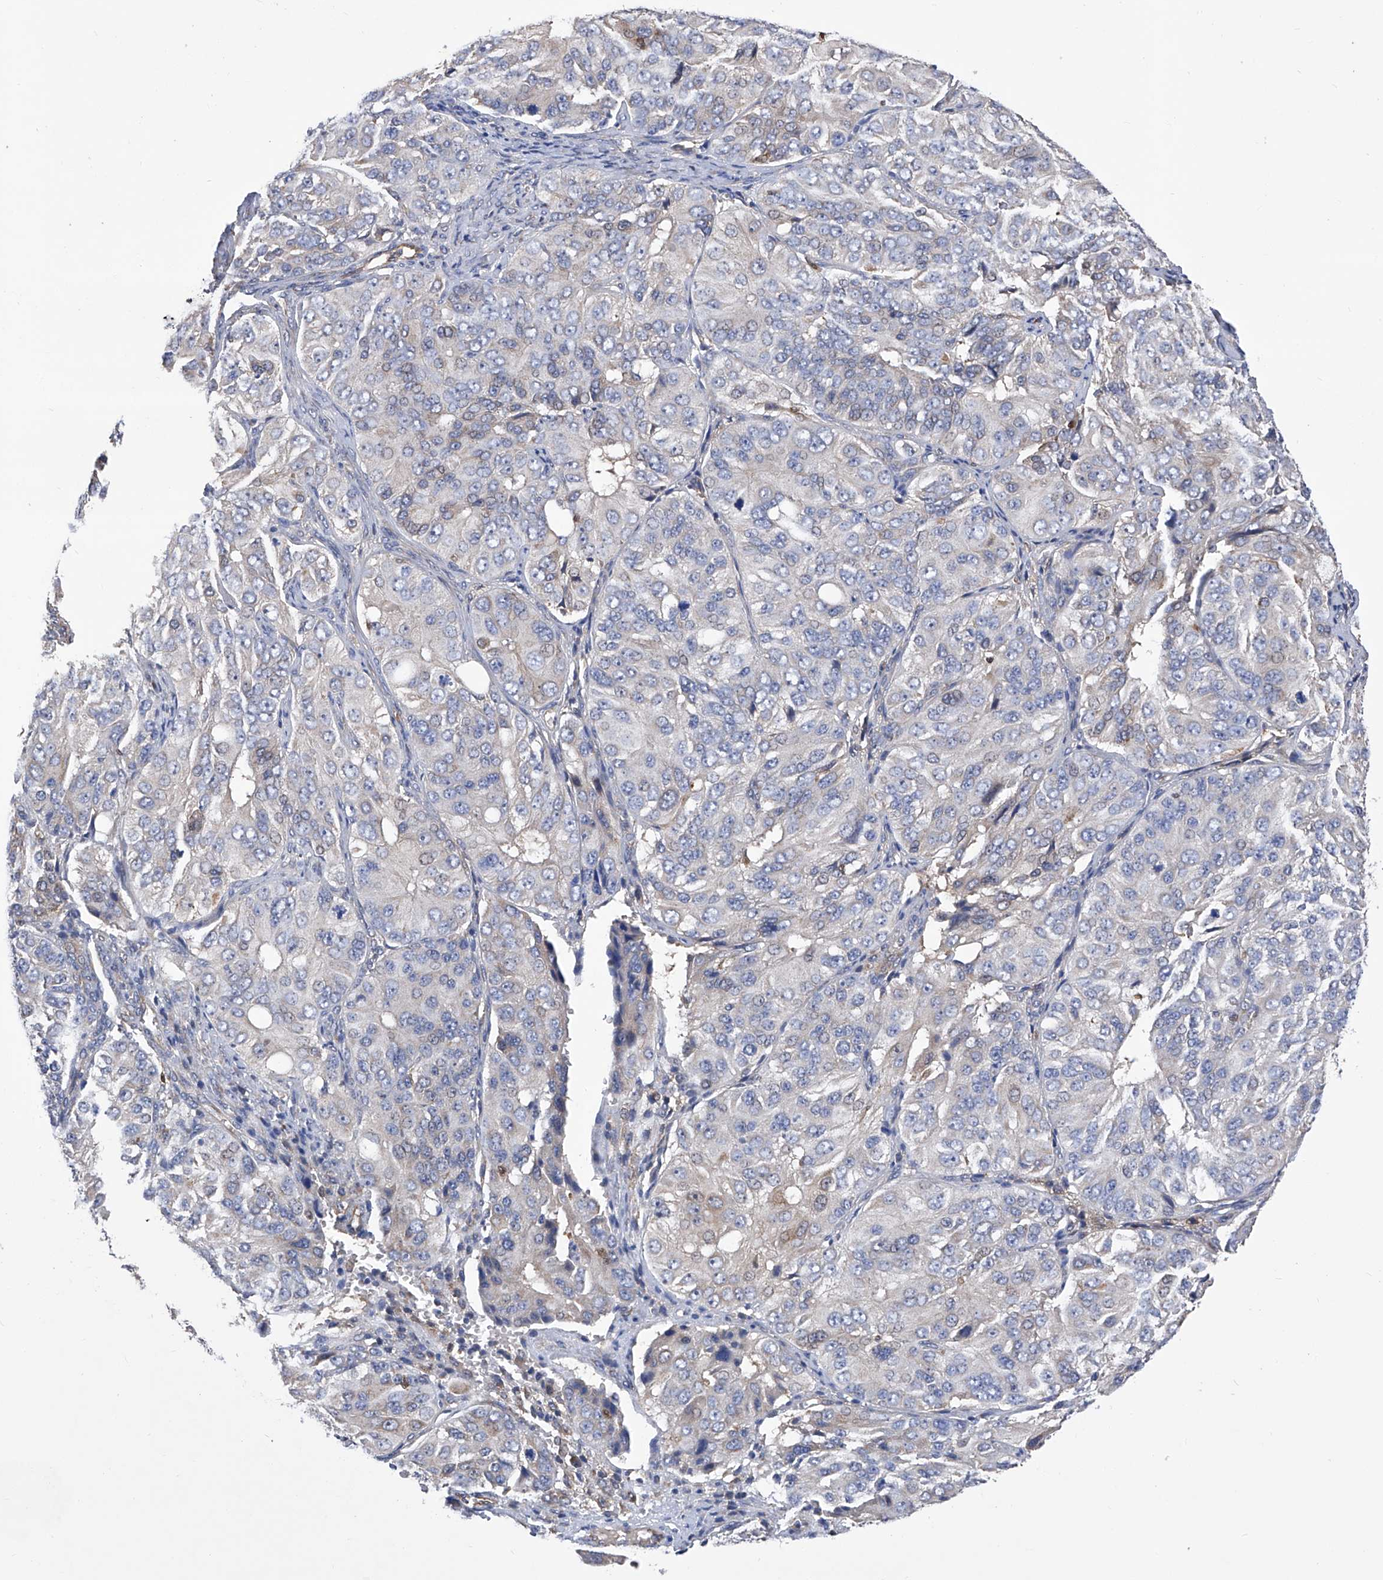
{"staining": {"intensity": "negative", "quantity": "none", "location": "none"}, "tissue": "ovarian cancer", "cell_type": "Tumor cells", "image_type": "cancer", "snomed": [{"axis": "morphology", "description": "Carcinoma, endometroid"}, {"axis": "topography", "description": "Ovary"}], "caption": "Immunohistochemistry (IHC) micrograph of neoplastic tissue: human ovarian endometroid carcinoma stained with DAB (3,3'-diaminobenzidine) exhibits no significant protein staining in tumor cells.", "gene": "SPATA20", "patient": {"sex": "female", "age": 51}}